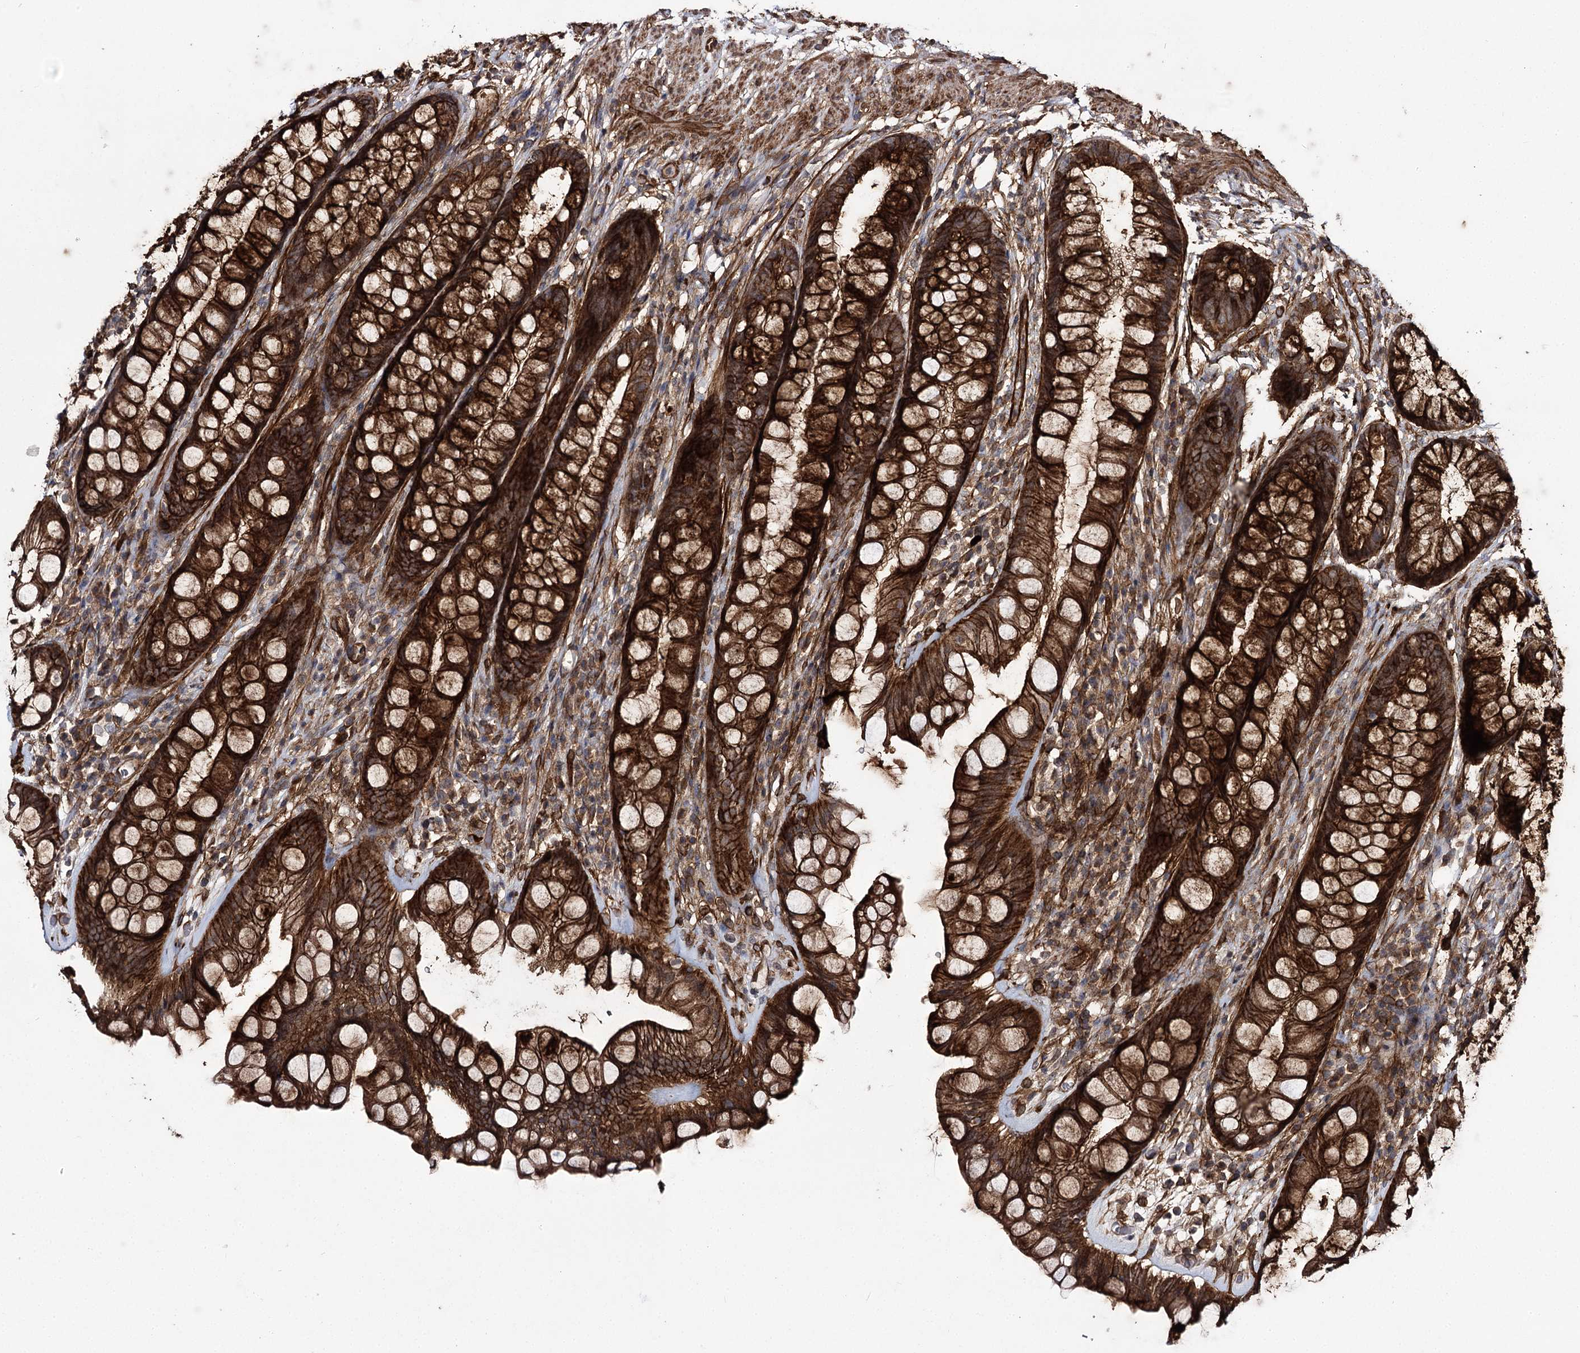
{"staining": {"intensity": "strong", "quantity": ">75%", "location": "cytoplasmic/membranous"}, "tissue": "rectum", "cell_type": "Glandular cells", "image_type": "normal", "snomed": [{"axis": "morphology", "description": "Normal tissue, NOS"}, {"axis": "topography", "description": "Rectum"}], "caption": "Immunohistochemistry of unremarkable rectum exhibits high levels of strong cytoplasmic/membranous staining in about >75% of glandular cells. The protein is stained brown, and the nuclei are stained in blue (DAB IHC with brightfield microscopy, high magnification).", "gene": "MYO1C", "patient": {"sex": "male", "age": 74}}